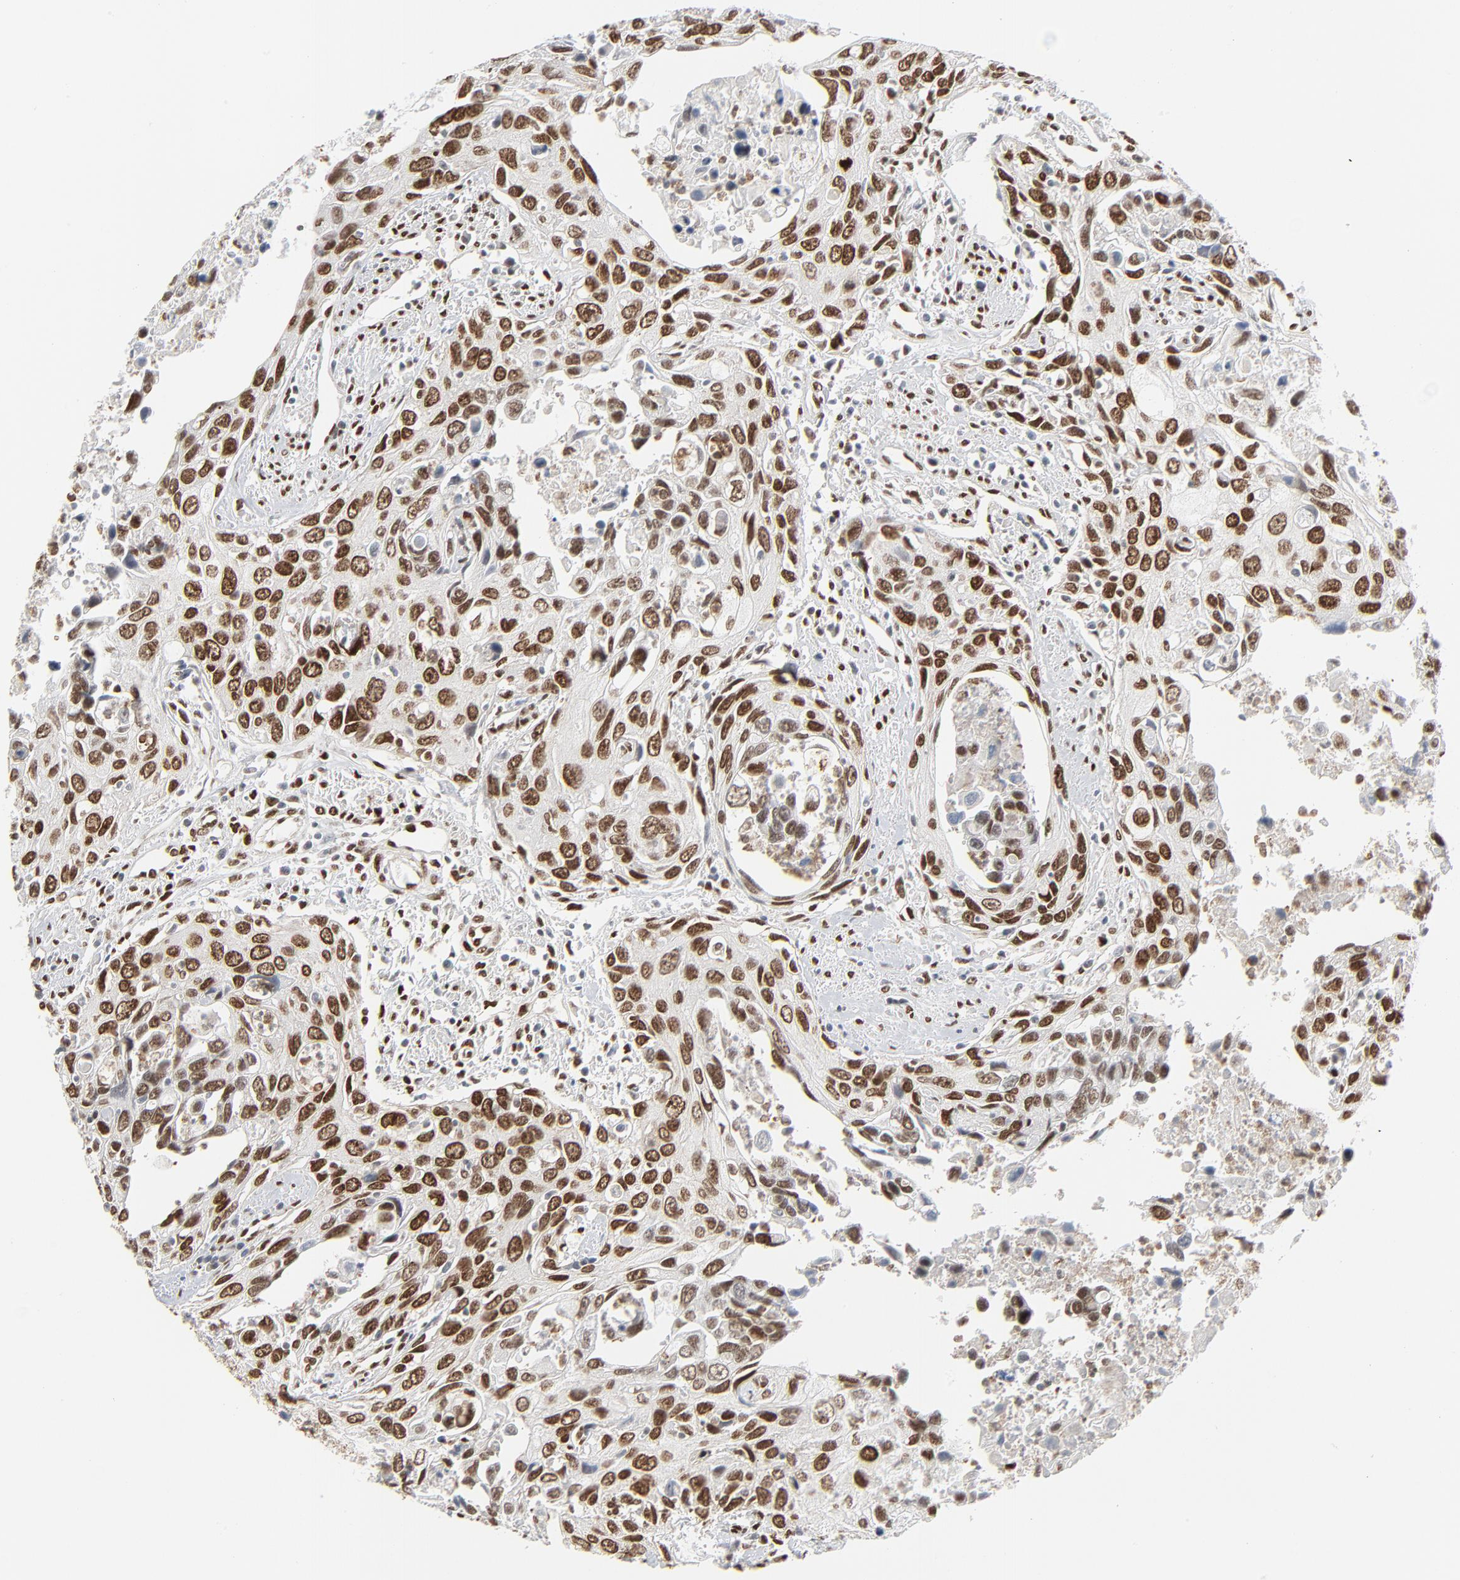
{"staining": {"intensity": "strong", "quantity": ">75%", "location": "nuclear"}, "tissue": "urothelial cancer", "cell_type": "Tumor cells", "image_type": "cancer", "snomed": [{"axis": "morphology", "description": "Urothelial carcinoma, High grade"}, {"axis": "topography", "description": "Urinary bladder"}], "caption": "Protein staining exhibits strong nuclear expression in about >75% of tumor cells in urothelial cancer. The protein of interest is shown in brown color, while the nuclei are stained blue.", "gene": "CUX1", "patient": {"sex": "male", "age": 71}}